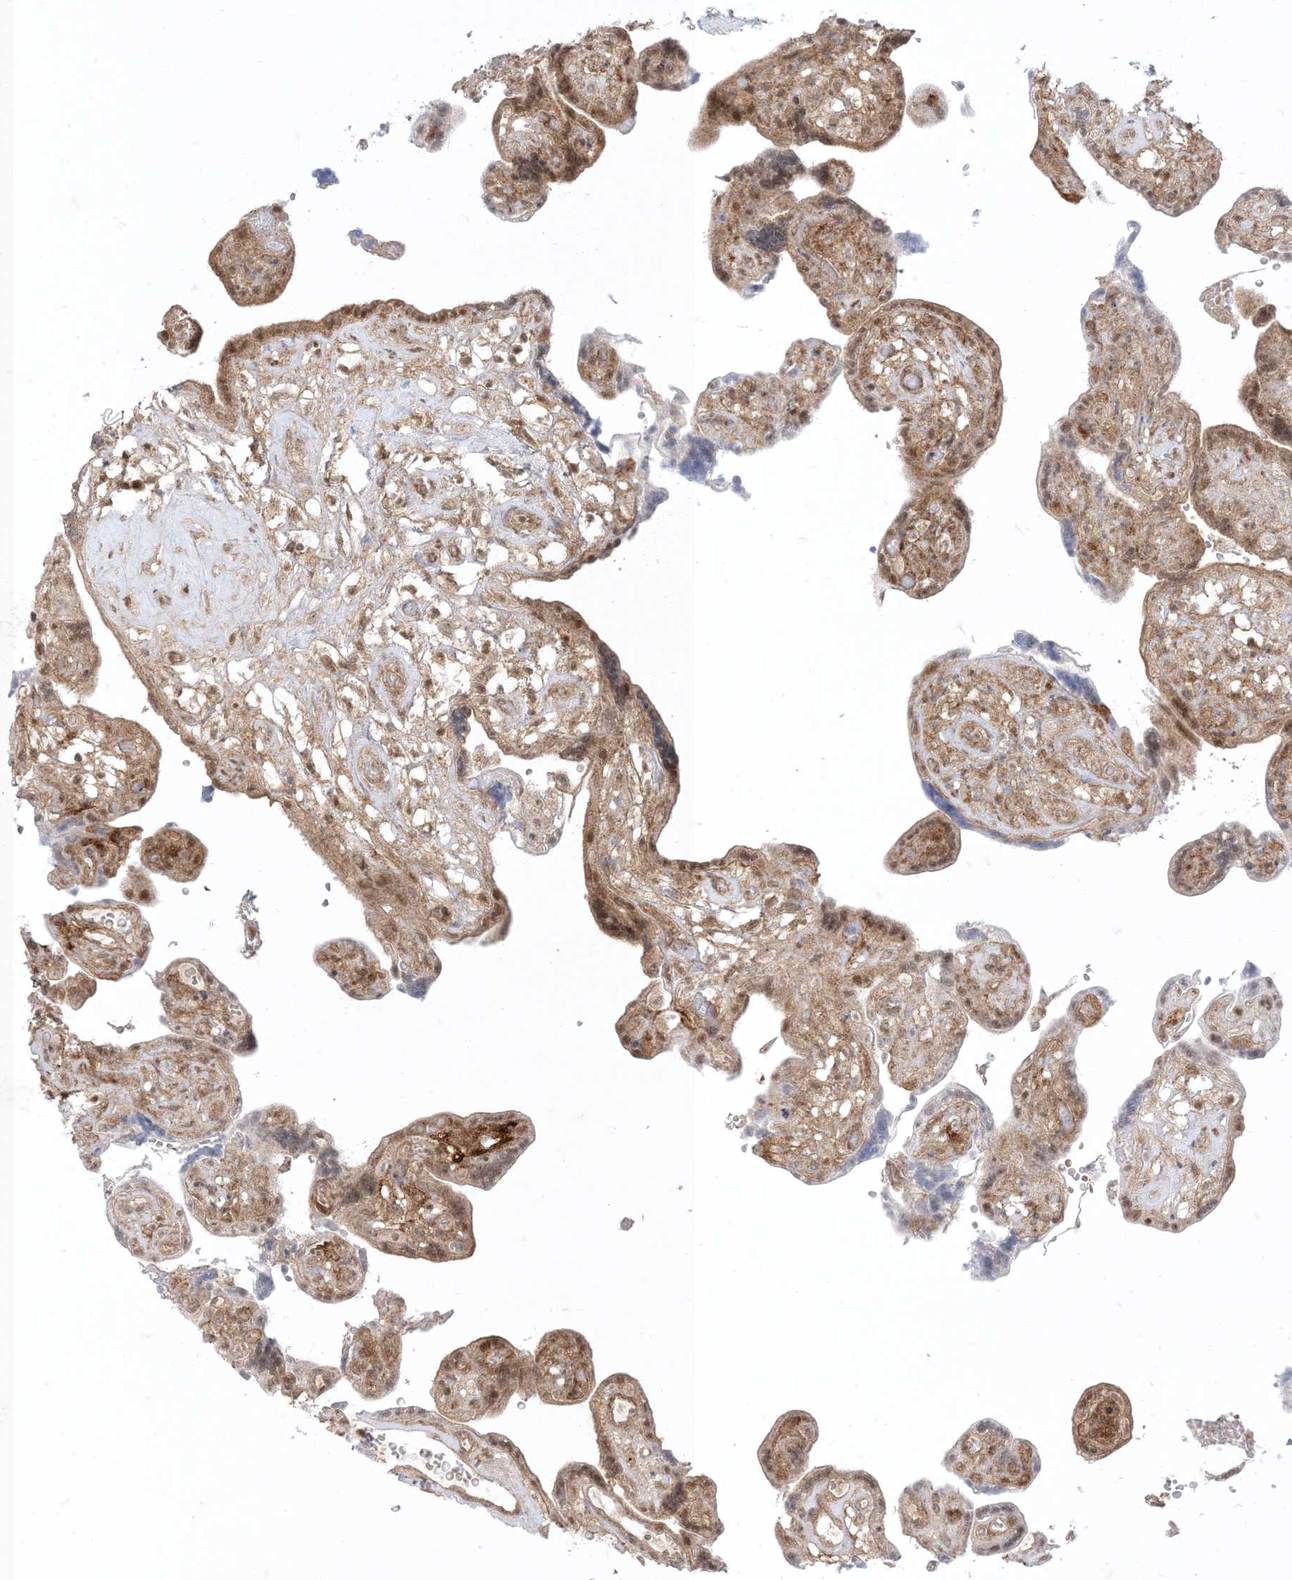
{"staining": {"intensity": "moderate", "quantity": ">75%", "location": "cytoplasmic/membranous,nuclear"}, "tissue": "placenta", "cell_type": "Decidual cells", "image_type": "normal", "snomed": [{"axis": "morphology", "description": "Normal tissue, NOS"}, {"axis": "topography", "description": "Placenta"}], "caption": "Brown immunohistochemical staining in unremarkable human placenta reveals moderate cytoplasmic/membranous,nuclear expression in about >75% of decidual cells. The staining was performed using DAB to visualize the protein expression in brown, while the nuclei were stained in blue with hematoxylin (Magnification: 20x).", "gene": "PTPA", "patient": {"sex": "female", "age": 30}}